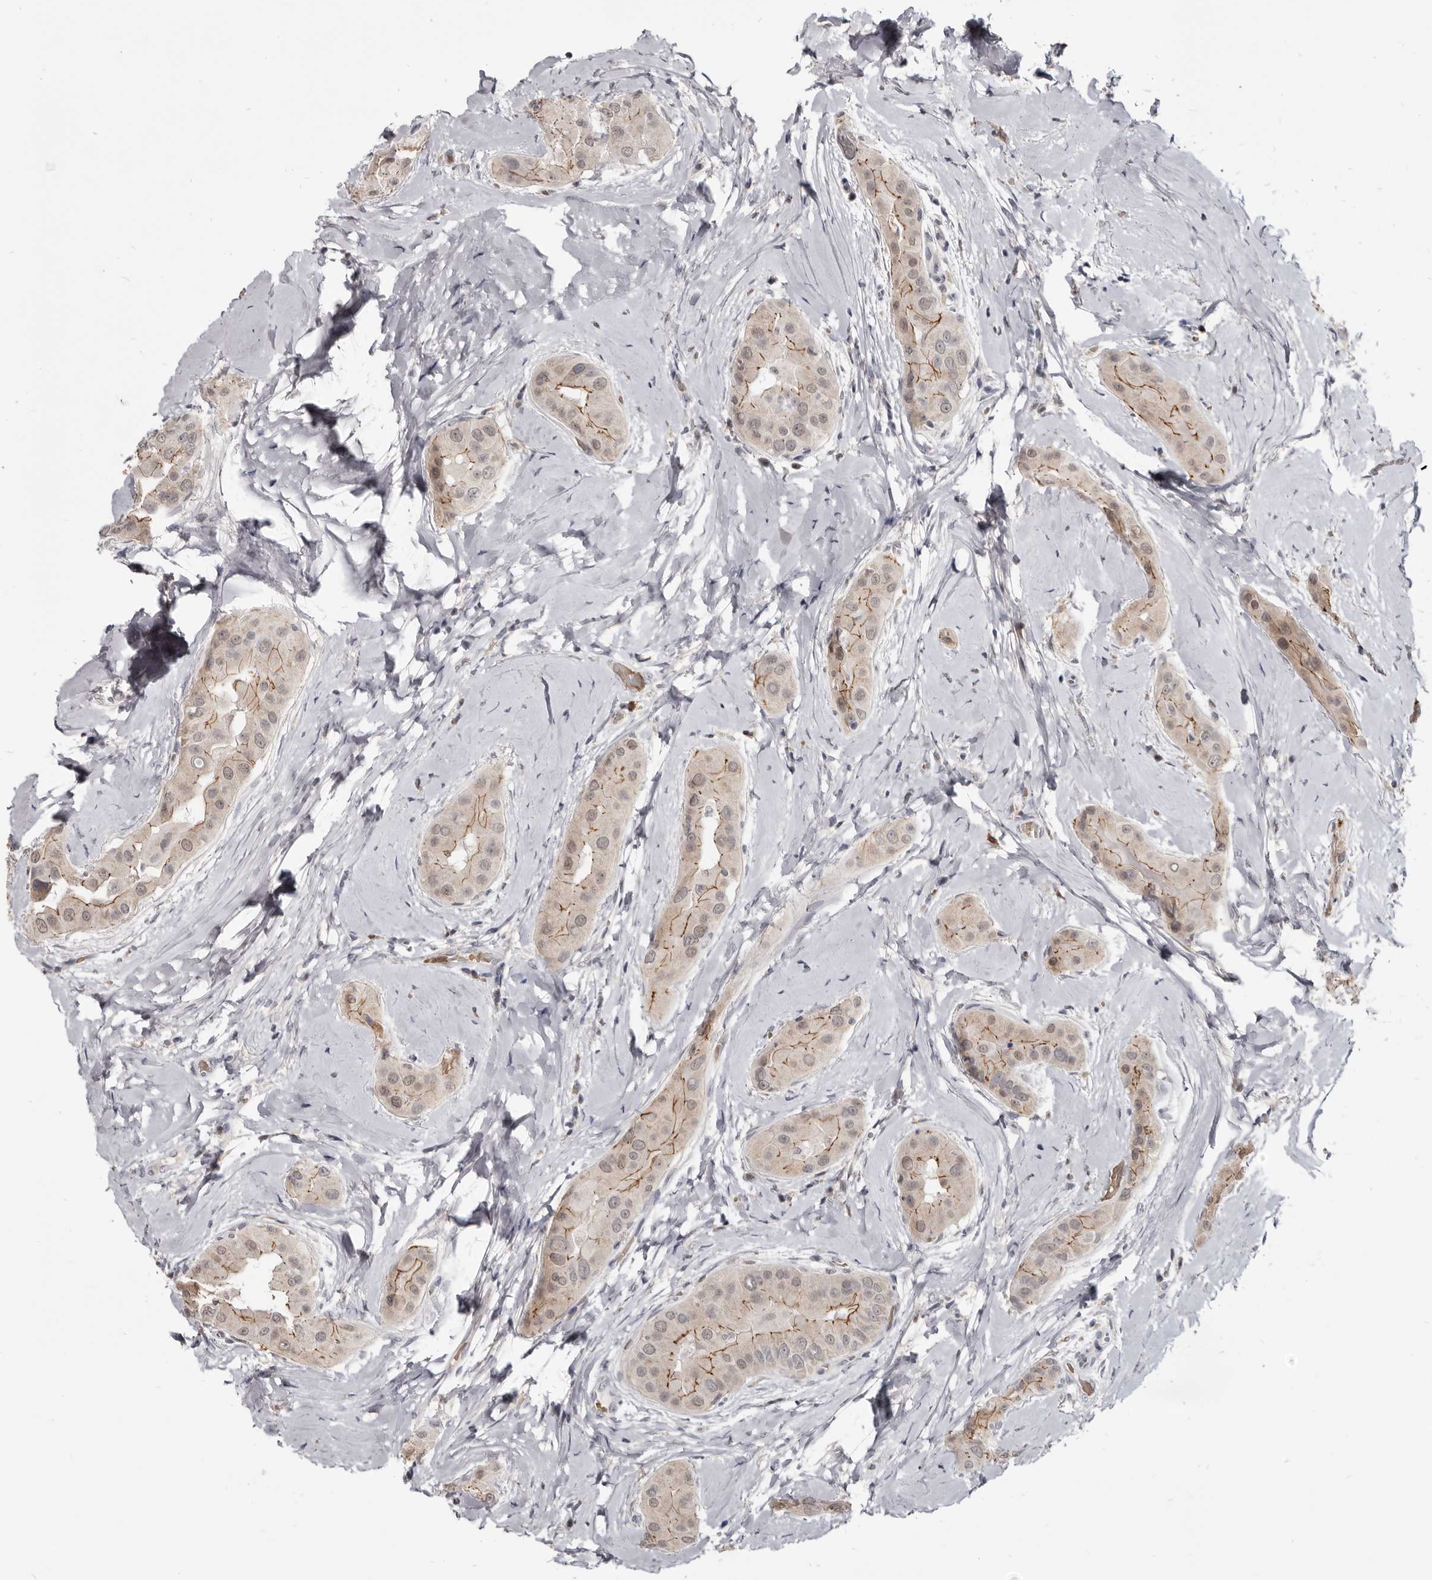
{"staining": {"intensity": "moderate", "quantity": ">75%", "location": "cytoplasmic/membranous,nuclear"}, "tissue": "thyroid cancer", "cell_type": "Tumor cells", "image_type": "cancer", "snomed": [{"axis": "morphology", "description": "Papillary adenocarcinoma, NOS"}, {"axis": "topography", "description": "Thyroid gland"}], "caption": "Protein expression by immunohistochemistry shows moderate cytoplasmic/membranous and nuclear expression in approximately >75% of tumor cells in papillary adenocarcinoma (thyroid).", "gene": "CGN", "patient": {"sex": "male", "age": 33}}